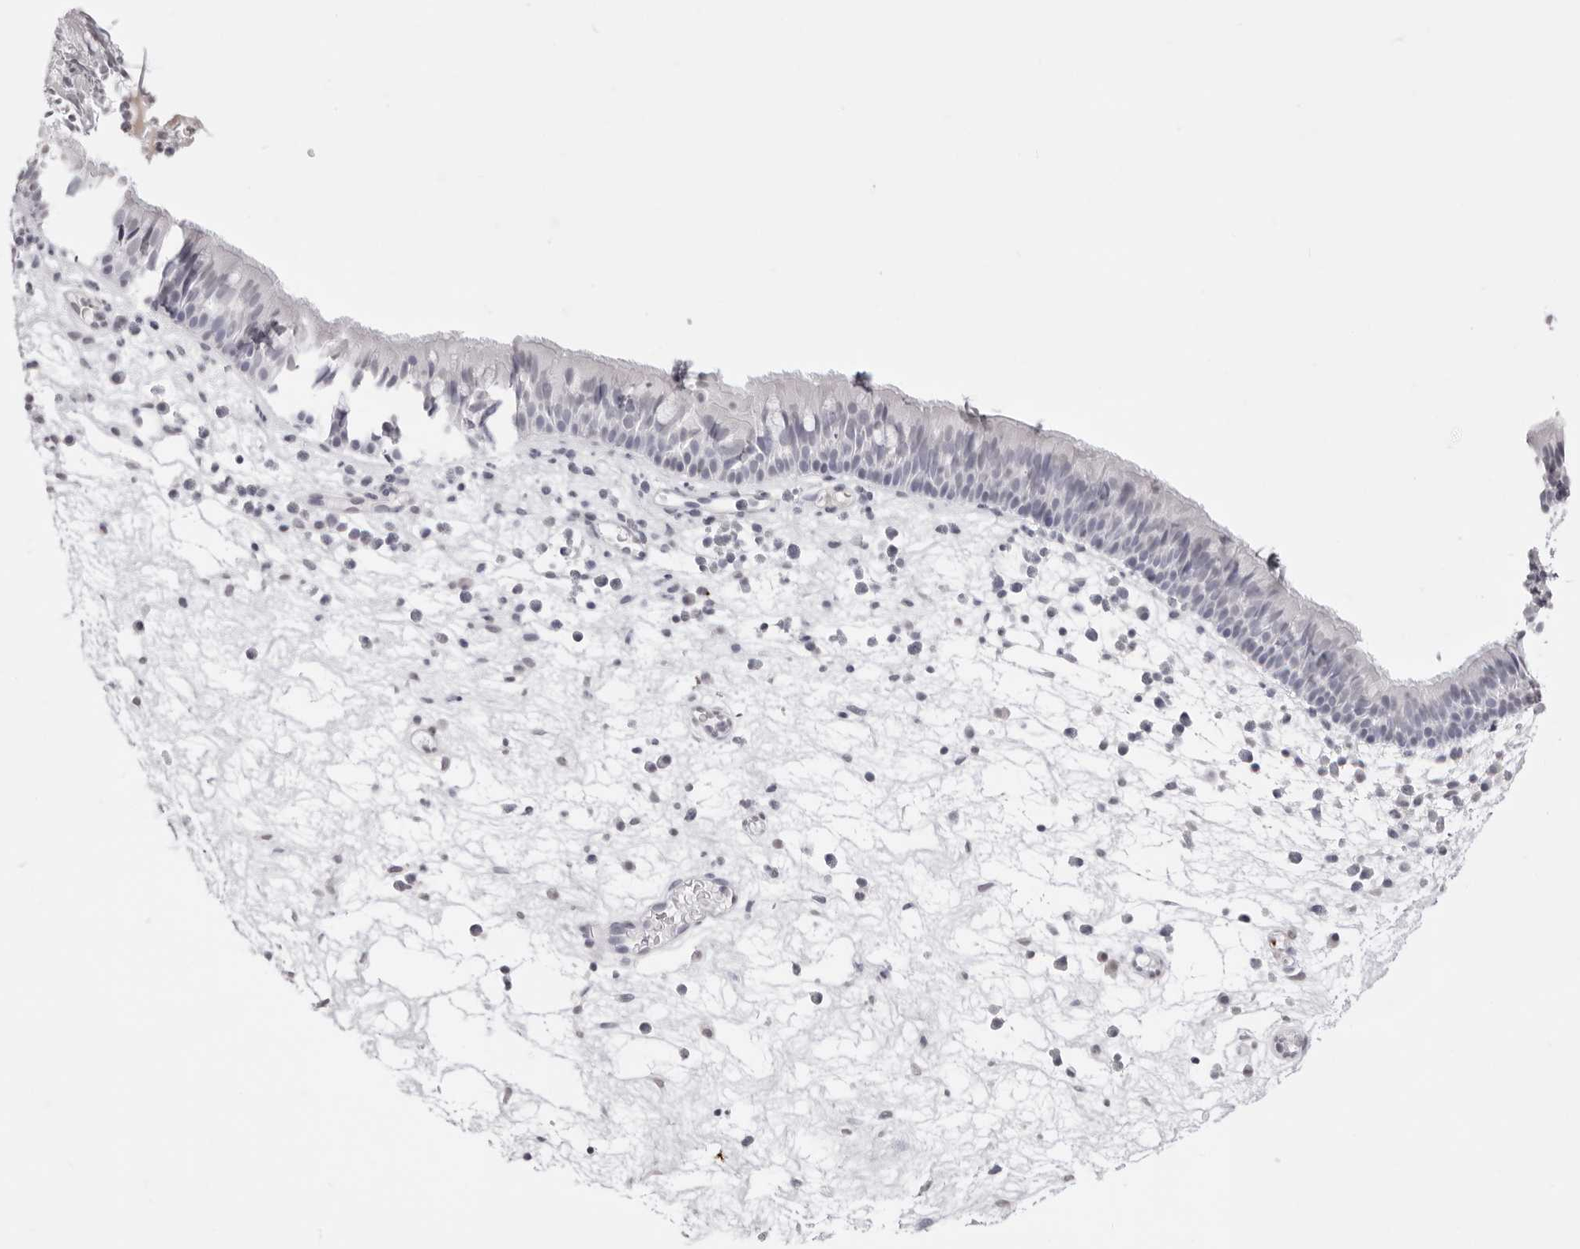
{"staining": {"intensity": "negative", "quantity": "none", "location": "none"}, "tissue": "nasopharynx", "cell_type": "Respiratory epithelial cells", "image_type": "normal", "snomed": [{"axis": "morphology", "description": "Normal tissue, NOS"}, {"axis": "morphology", "description": "Inflammation, NOS"}, {"axis": "morphology", "description": "Malignant melanoma, Metastatic site"}, {"axis": "topography", "description": "Nasopharynx"}], "caption": "DAB immunohistochemical staining of unremarkable human nasopharynx reveals no significant staining in respiratory epithelial cells. (Immunohistochemistry (ihc), brightfield microscopy, high magnification).", "gene": "CST5", "patient": {"sex": "male", "age": 70}}